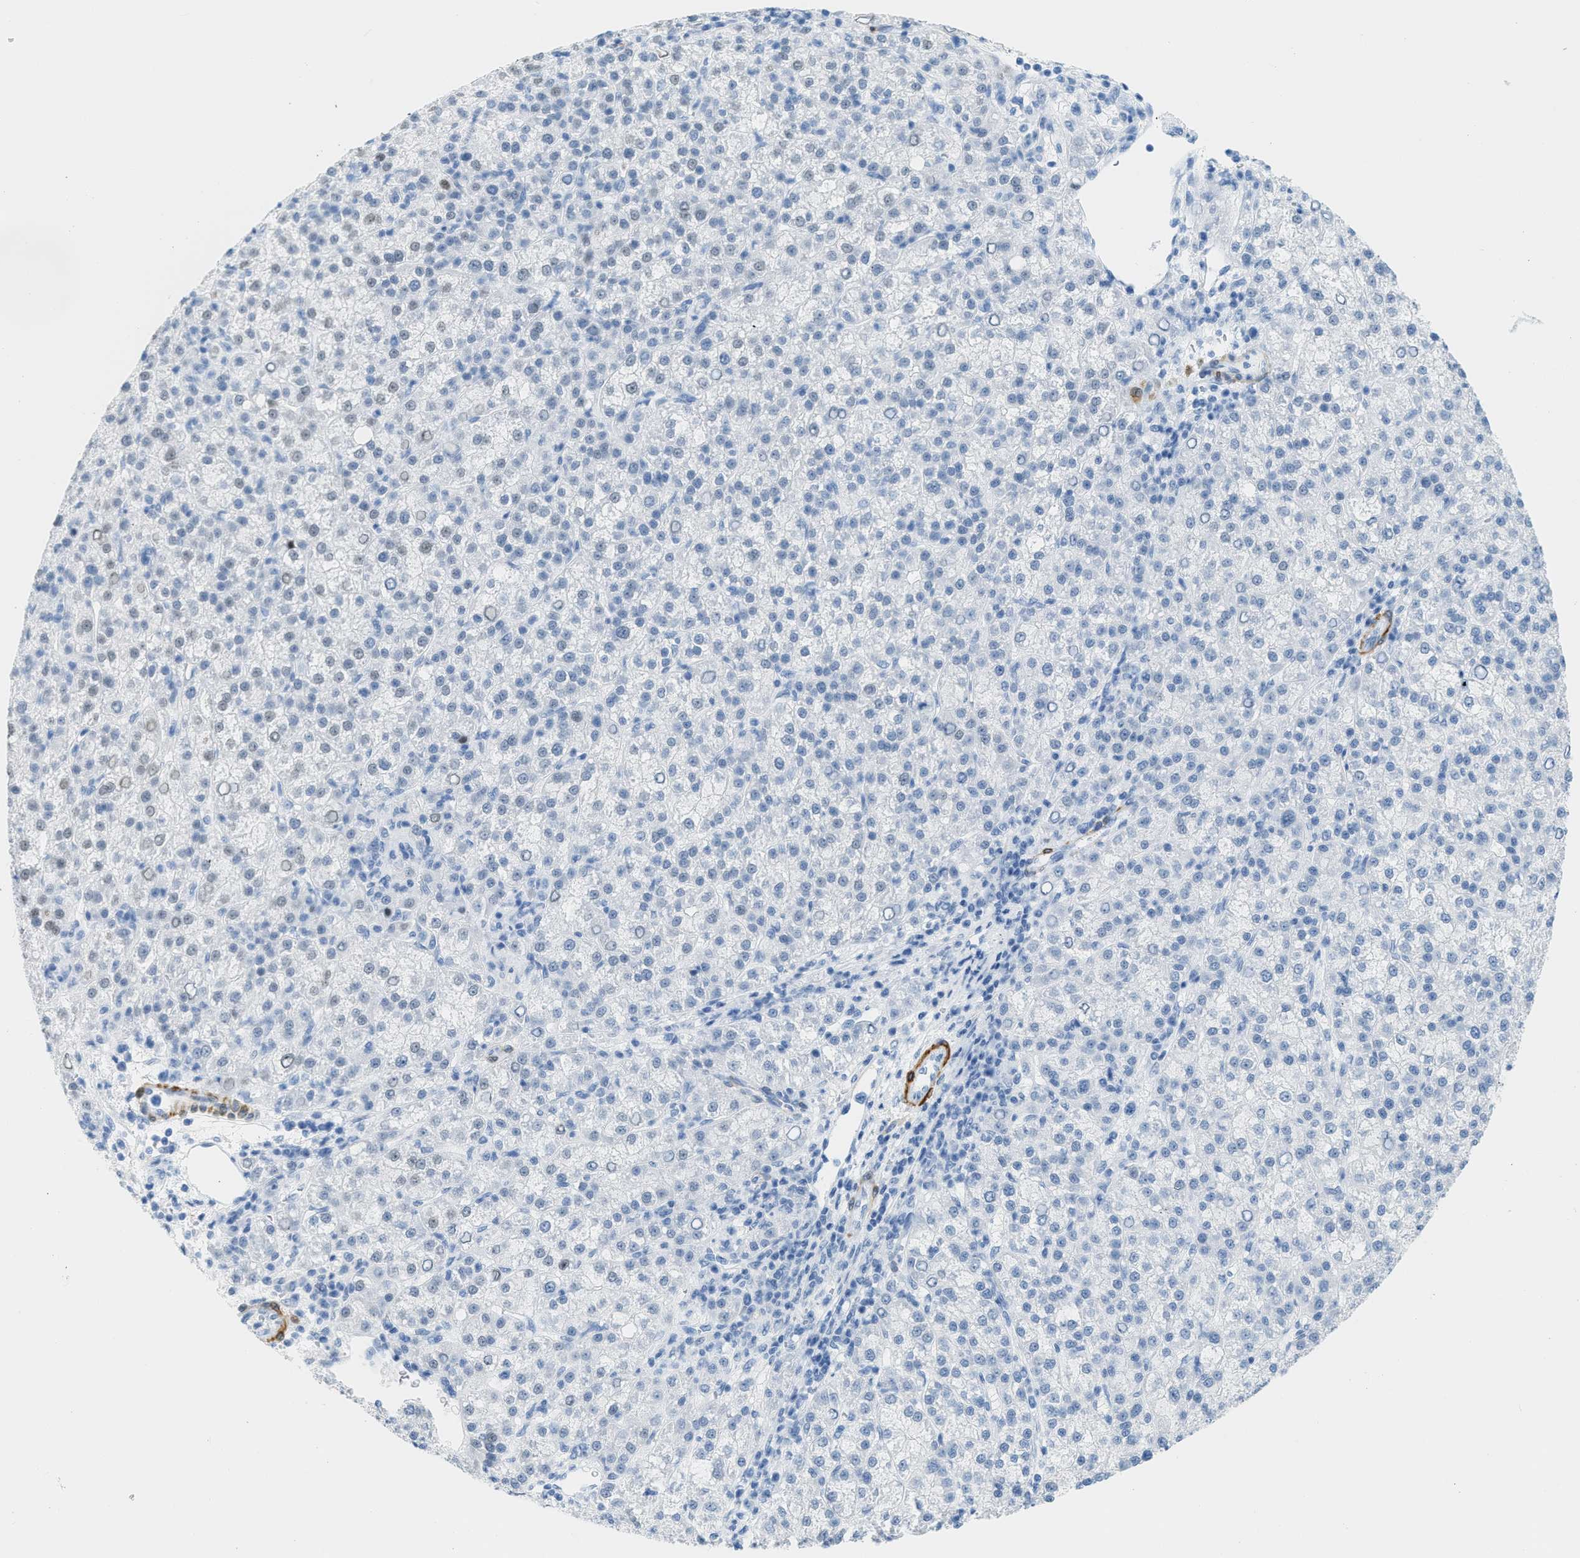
{"staining": {"intensity": "negative", "quantity": "none", "location": "none"}, "tissue": "liver cancer", "cell_type": "Tumor cells", "image_type": "cancer", "snomed": [{"axis": "morphology", "description": "Carcinoma, Hepatocellular, NOS"}, {"axis": "topography", "description": "Liver"}], "caption": "IHC of liver hepatocellular carcinoma shows no positivity in tumor cells.", "gene": "DES", "patient": {"sex": "female", "age": 58}}